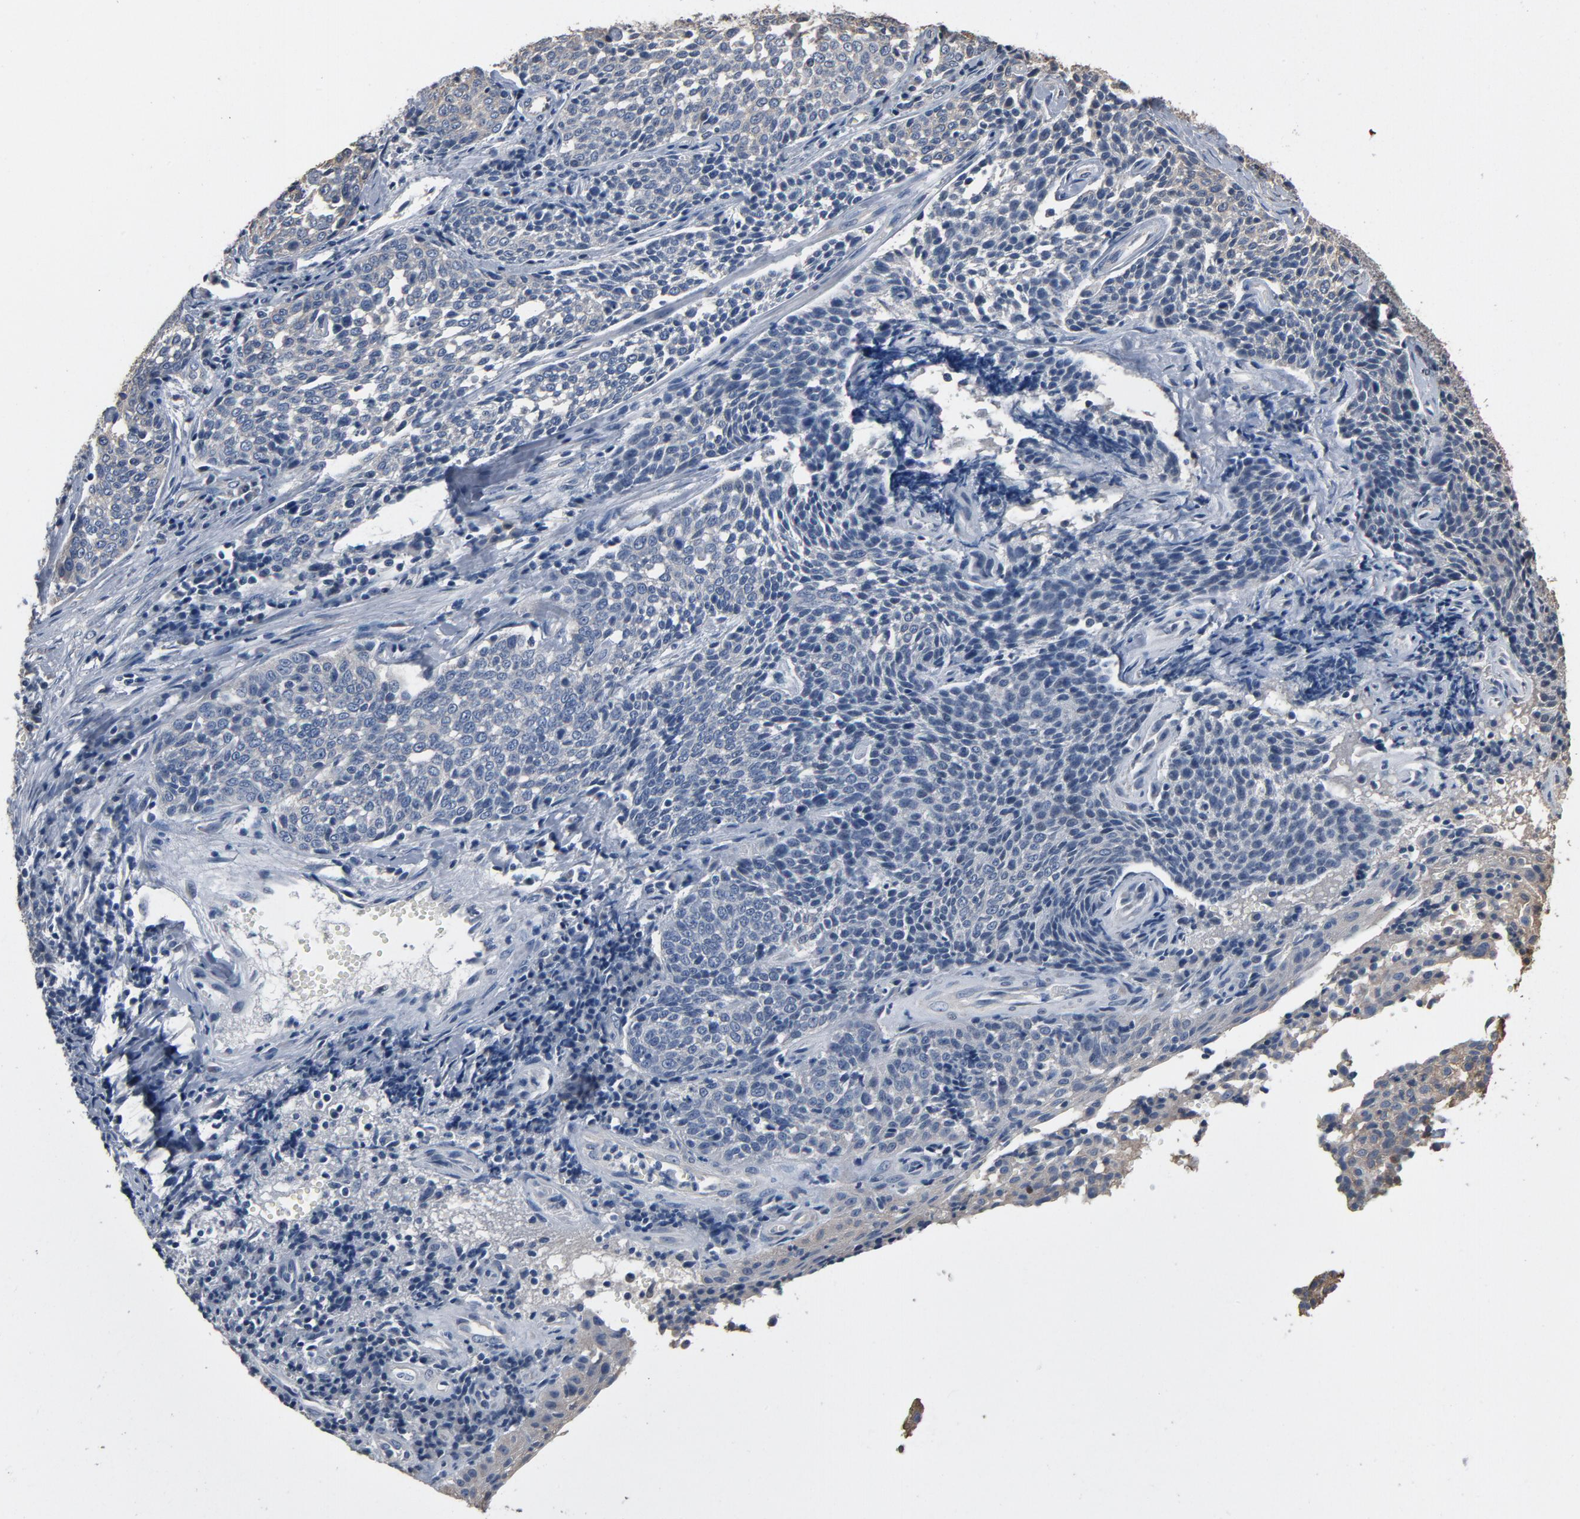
{"staining": {"intensity": "negative", "quantity": "none", "location": "none"}, "tissue": "cervical cancer", "cell_type": "Tumor cells", "image_type": "cancer", "snomed": [{"axis": "morphology", "description": "Squamous cell carcinoma, NOS"}, {"axis": "topography", "description": "Cervix"}], "caption": "Tumor cells are negative for brown protein staining in cervical cancer (squamous cell carcinoma).", "gene": "SOX6", "patient": {"sex": "female", "age": 34}}